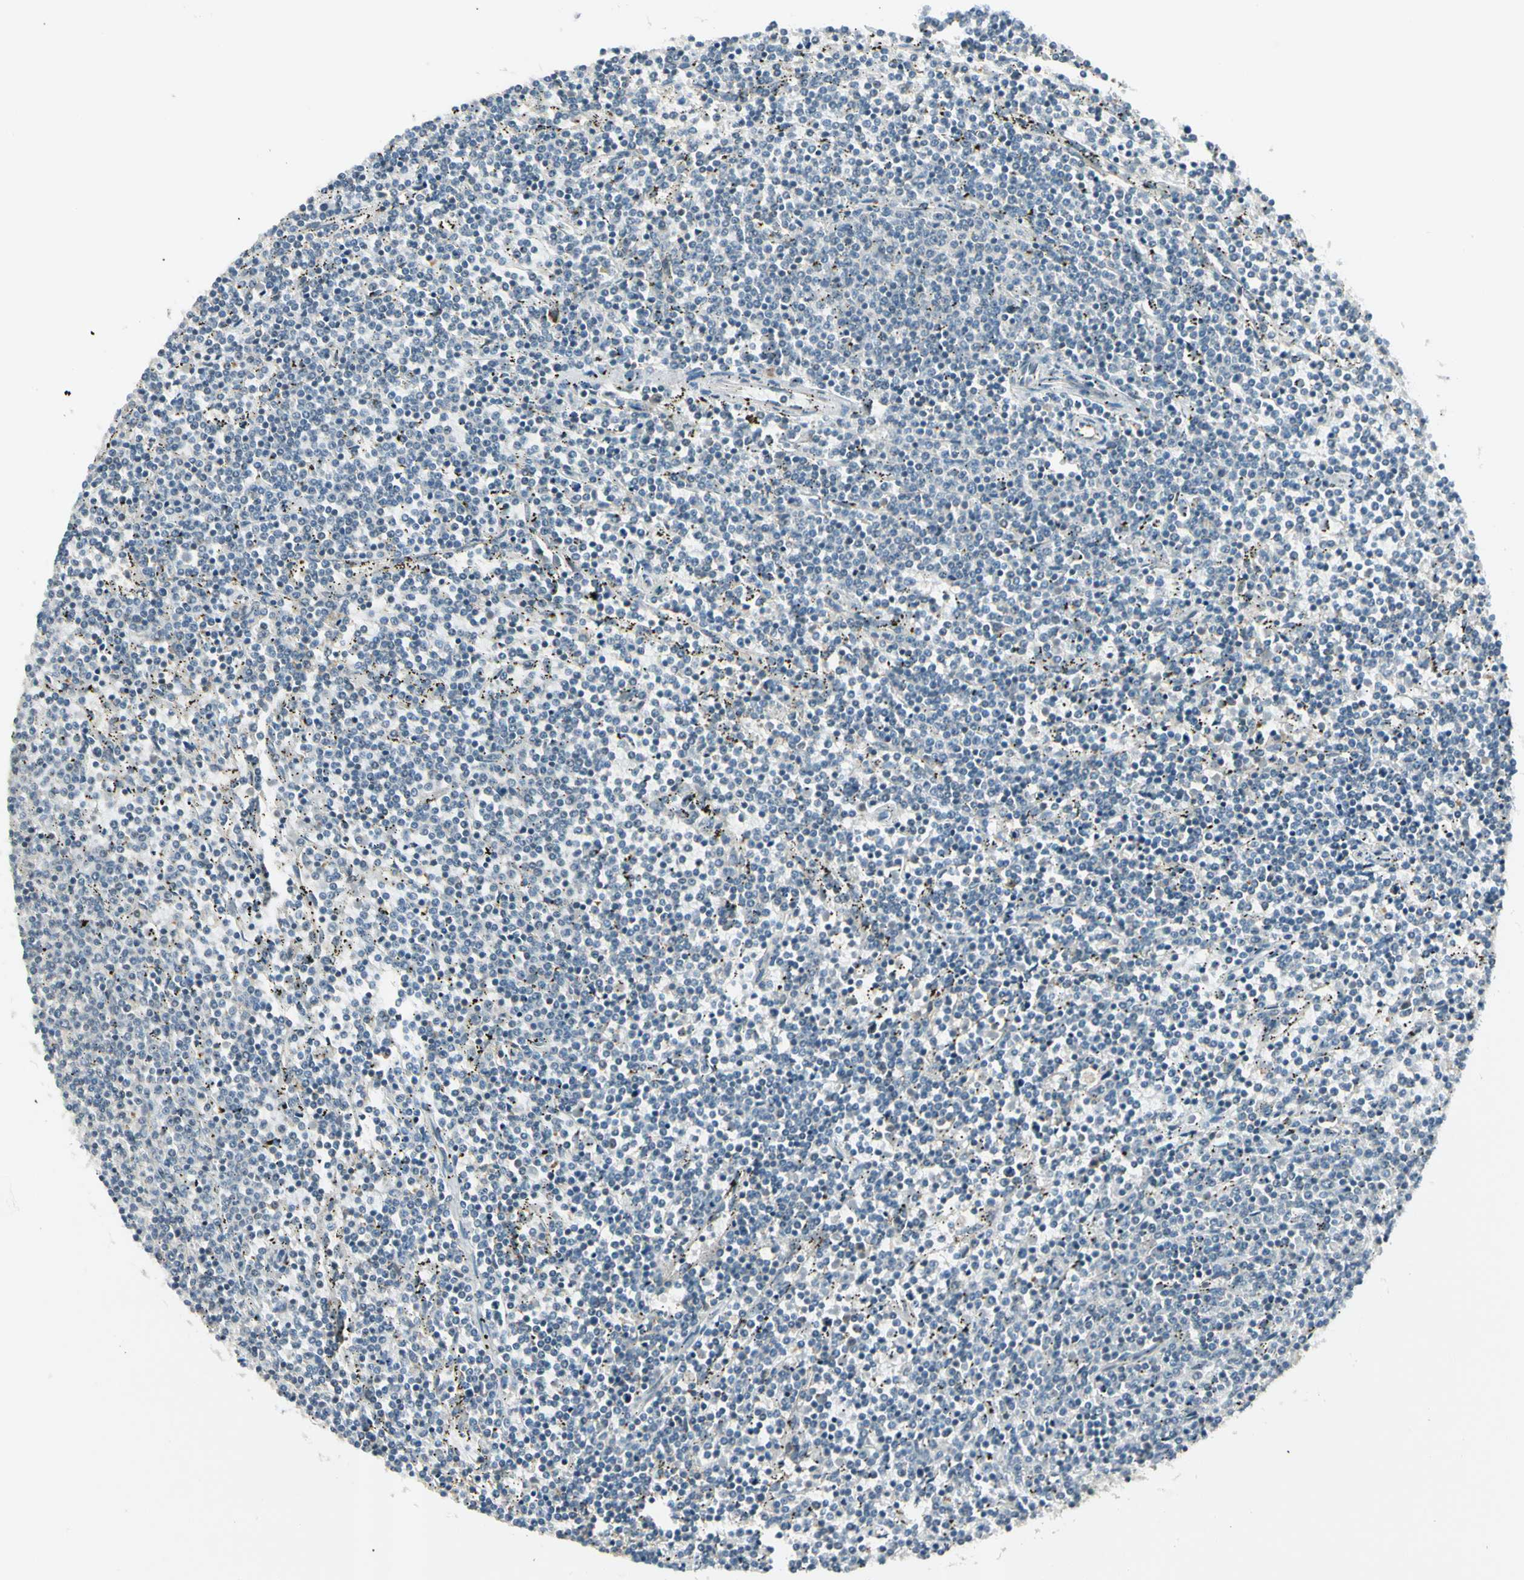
{"staining": {"intensity": "negative", "quantity": "none", "location": "none"}, "tissue": "lymphoma", "cell_type": "Tumor cells", "image_type": "cancer", "snomed": [{"axis": "morphology", "description": "Malignant lymphoma, non-Hodgkin's type, Low grade"}, {"axis": "topography", "description": "Spleen"}], "caption": "High magnification brightfield microscopy of lymphoma stained with DAB (brown) and counterstained with hematoxylin (blue): tumor cells show no significant staining. (DAB (3,3'-diaminobenzidine) immunohistochemistry, high magnification).", "gene": "BNIP1", "patient": {"sex": "female", "age": 50}}